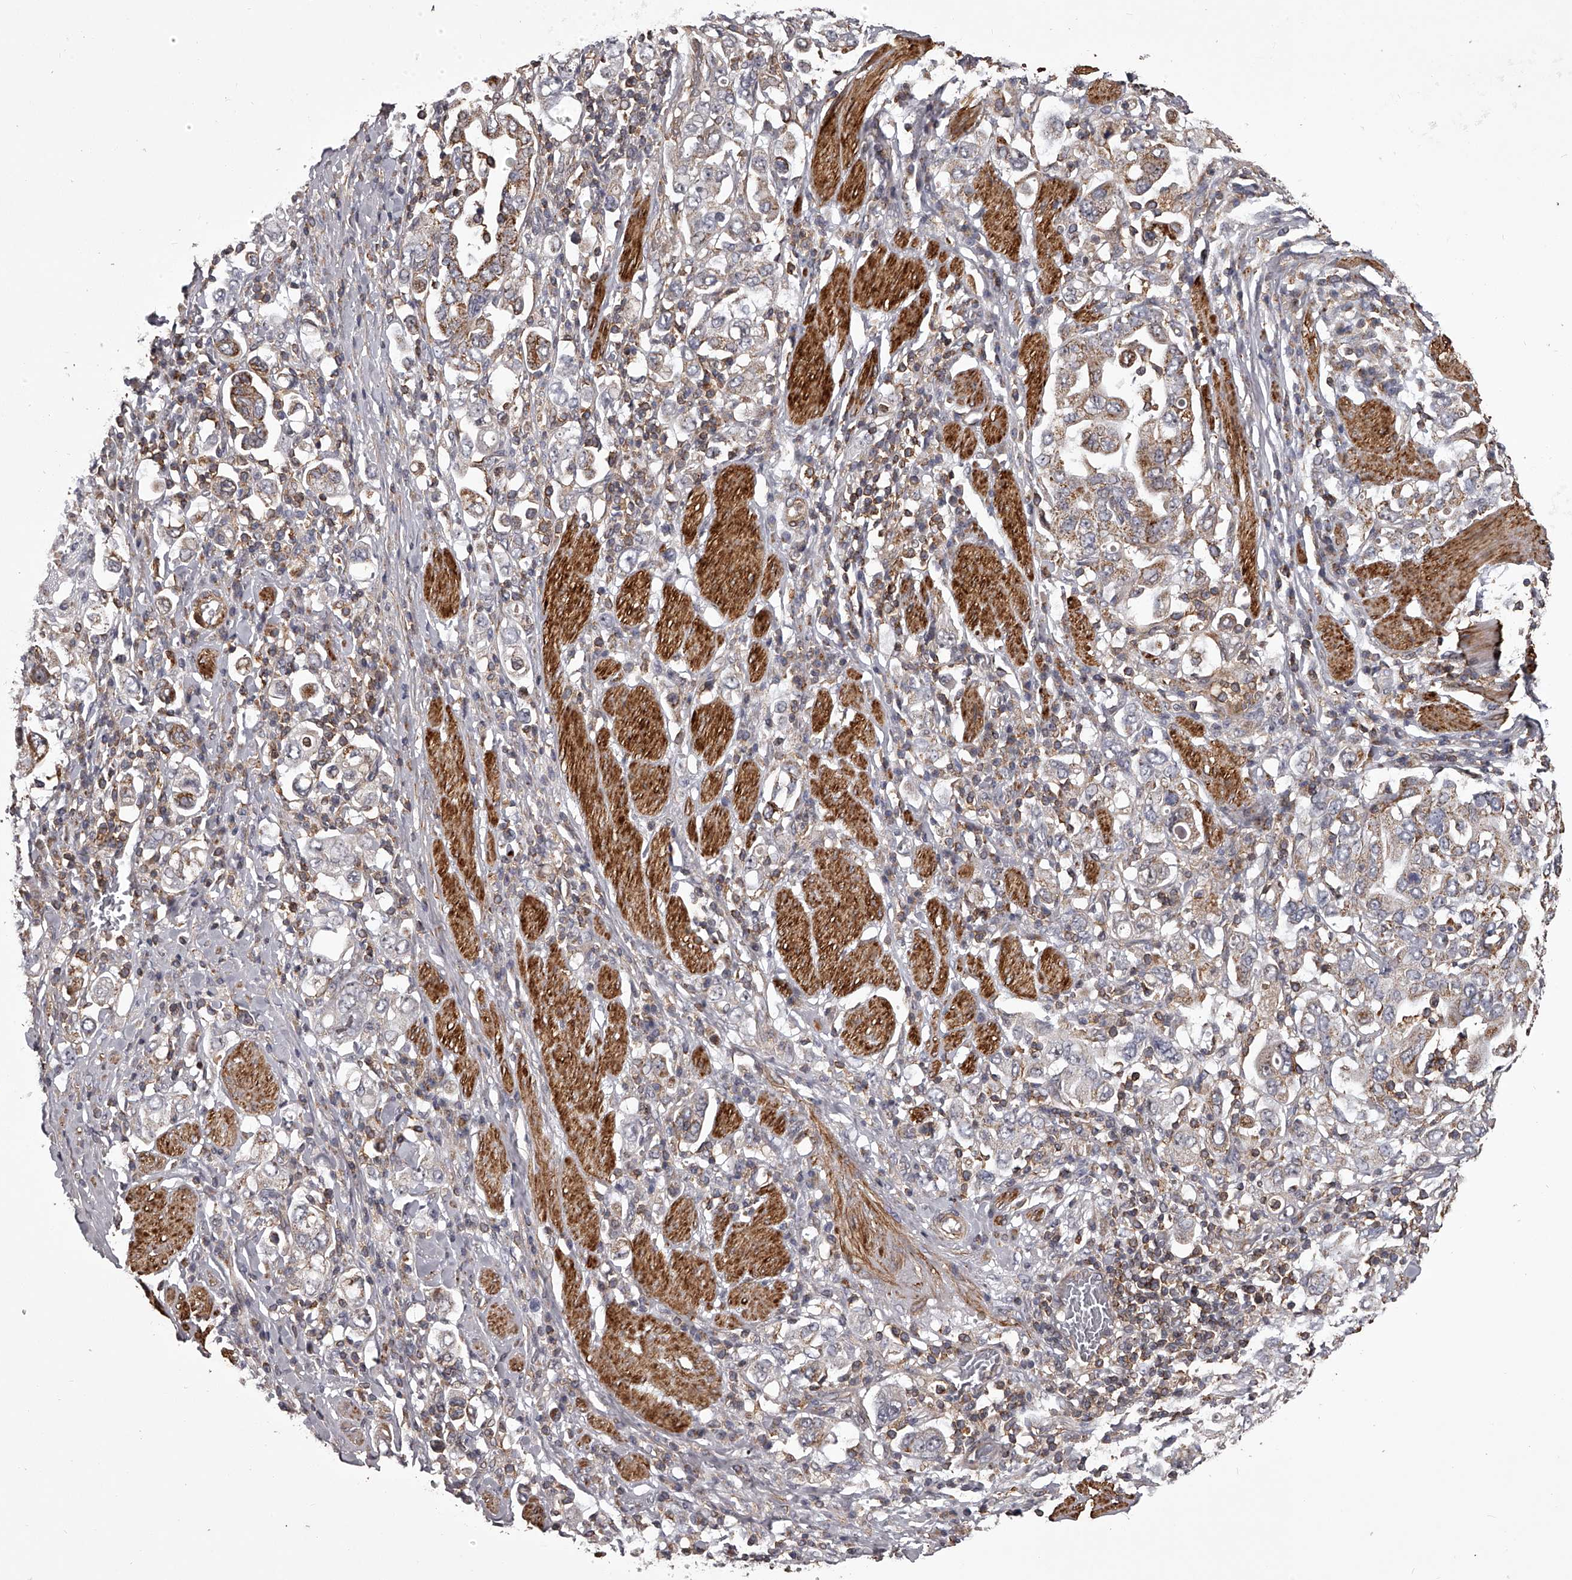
{"staining": {"intensity": "weak", "quantity": "25%-75%", "location": "cytoplasmic/membranous"}, "tissue": "stomach cancer", "cell_type": "Tumor cells", "image_type": "cancer", "snomed": [{"axis": "morphology", "description": "Adenocarcinoma, NOS"}, {"axis": "topography", "description": "Stomach, upper"}], "caption": "Approximately 25%-75% of tumor cells in human stomach cancer (adenocarcinoma) exhibit weak cytoplasmic/membranous protein positivity as visualized by brown immunohistochemical staining.", "gene": "RRP36", "patient": {"sex": "male", "age": 62}}